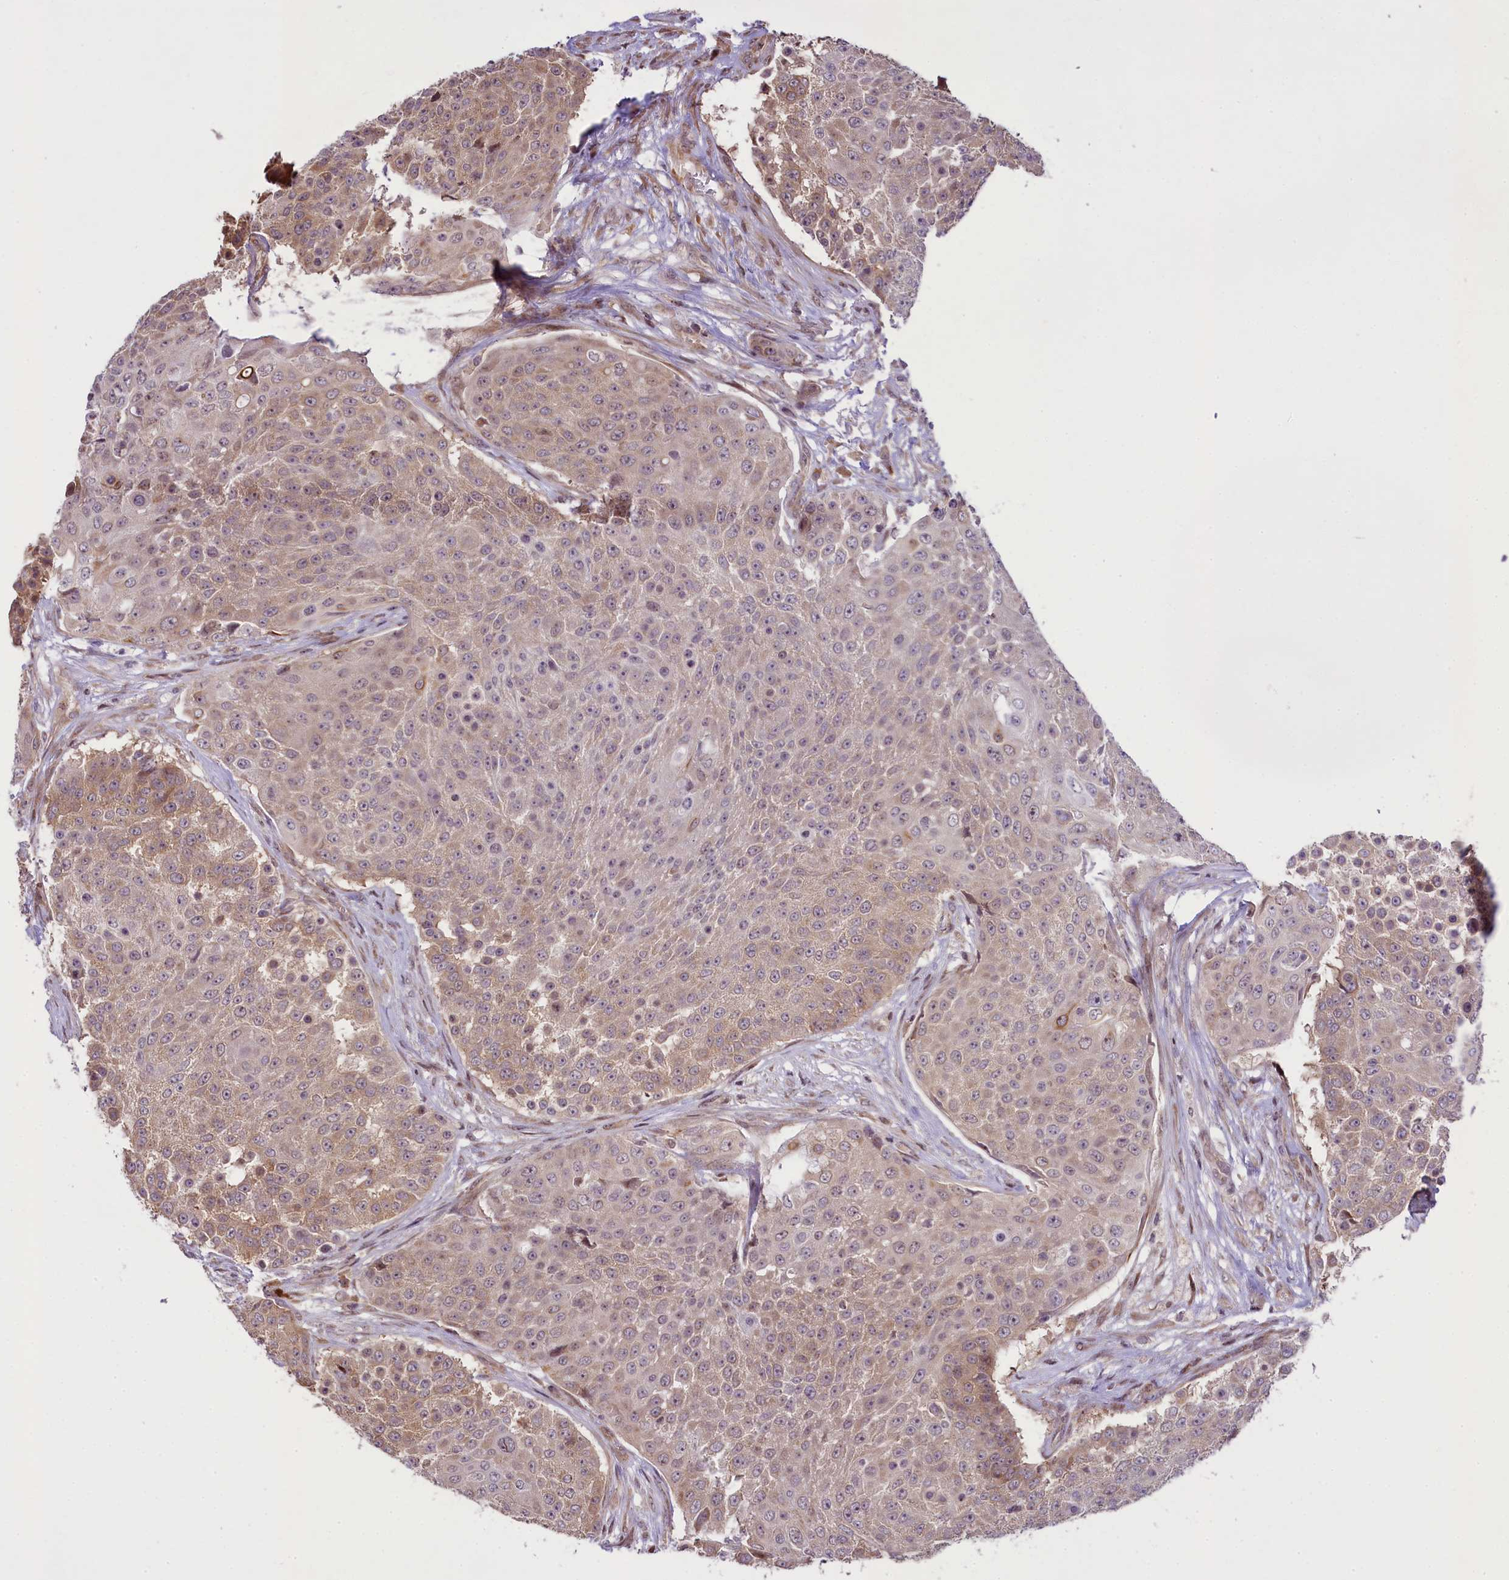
{"staining": {"intensity": "weak", "quantity": ">75%", "location": "cytoplasmic/membranous"}, "tissue": "urothelial cancer", "cell_type": "Tumor cells", "image_type": "cancer", "snomed": [{"axis": "morphology", "description": "Urothelial carcinoma, High grade"}, {"axis": "topography", "description": "Urinary bladder"}], "caption": "This micrograph exhibits high-grade urothelial carcinoma stained with IHC to label a protein in brown. The cytoplasmic/membranous of tumor cells show weak positivity for the protein. Nuclei are counter-stained blue.", "gene": "RBBP8", "patient": {"sex": "female", "age": 63}}